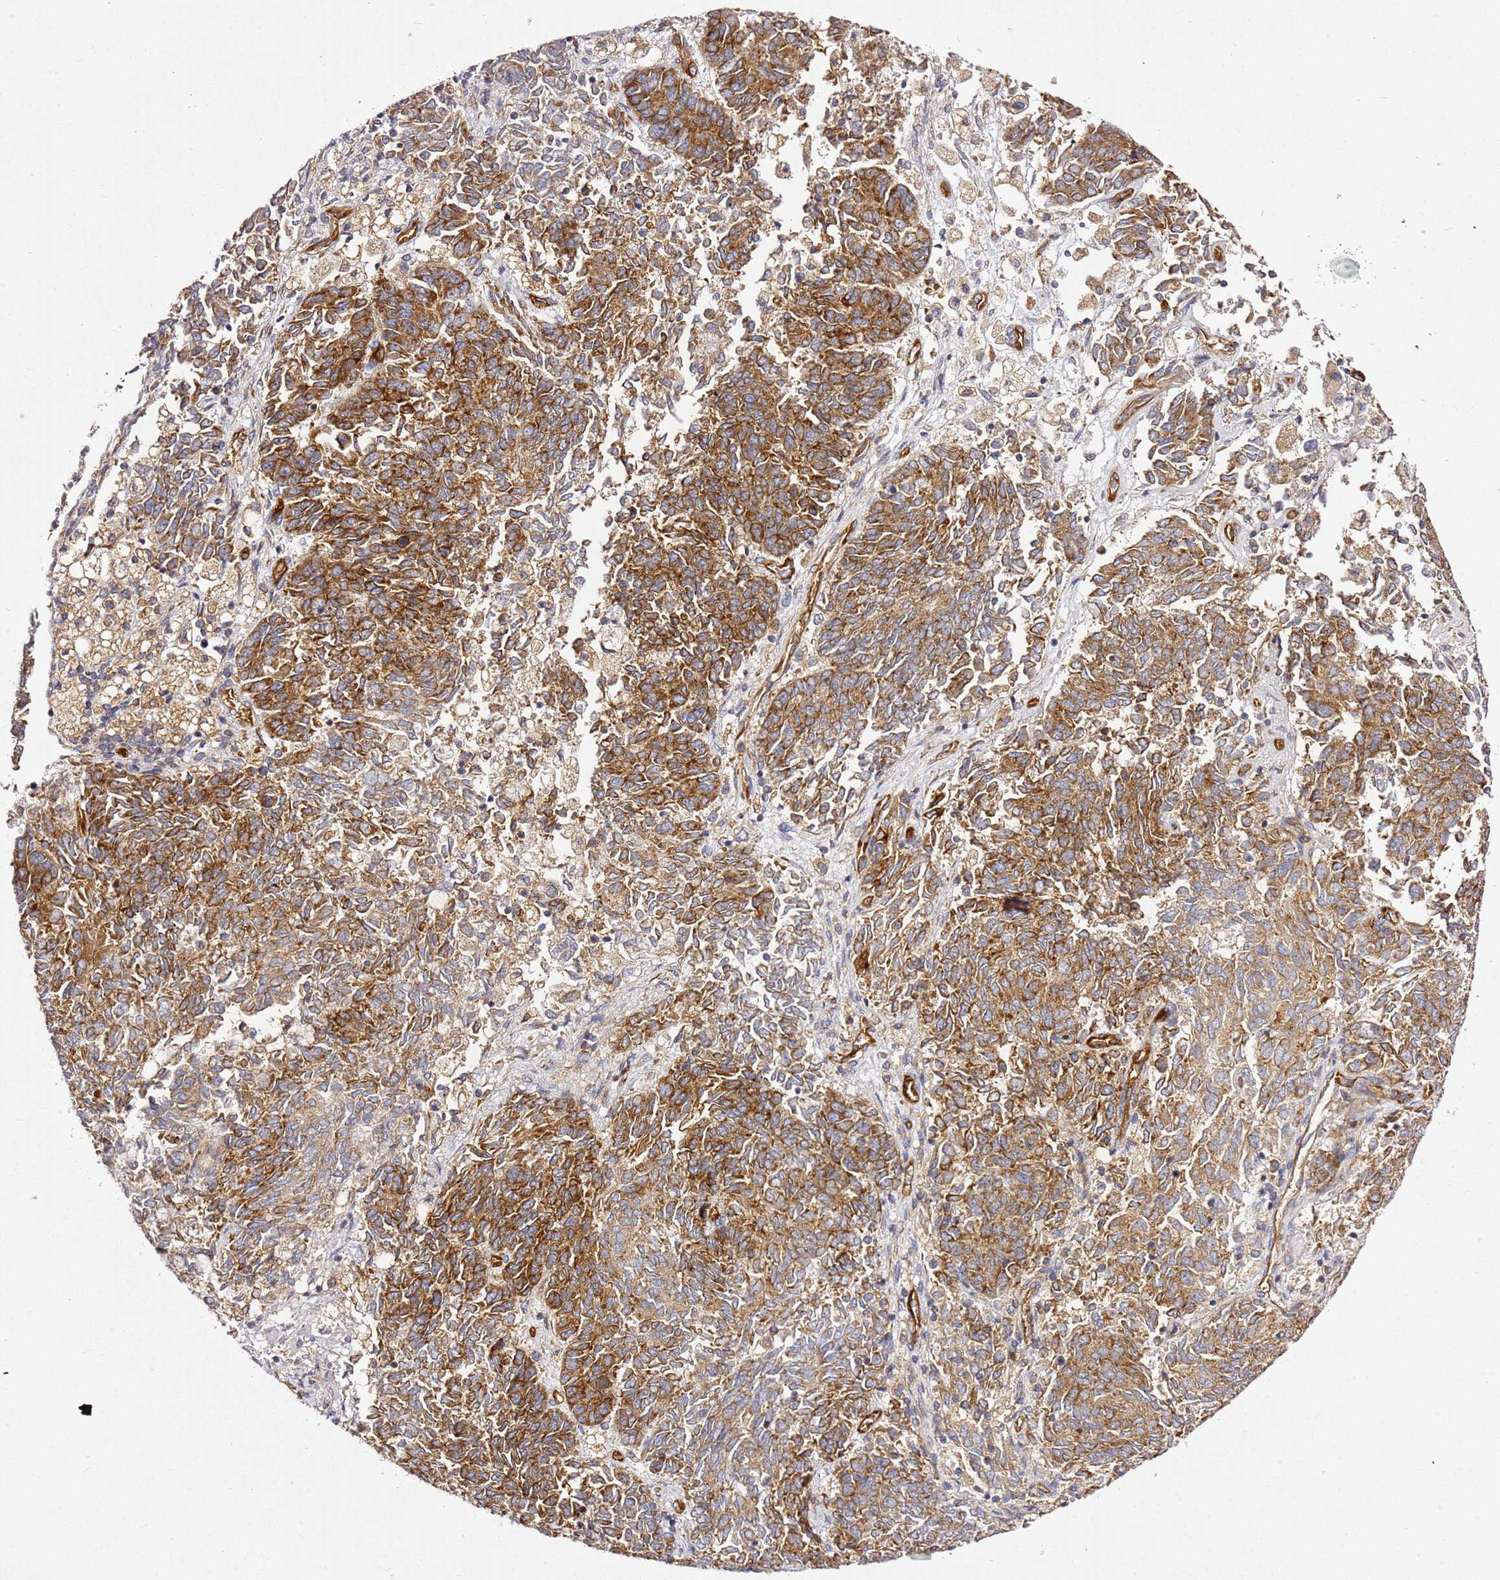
{"staining": {"intensity": "strong", "quantity": "25%-75%", "location": "cytoplasmic/membranous"}, "tissue": "endometrial cancer", "cell_type": "Tumor cells", "image_type": "cancer", "snomed": [{"axis": "morphology", "description": "Adenocarcinoma, NOS"}, {"axis": "topography", "description": "Endometrium"}], "caption": "The immunohistochemical stain highlights strong cytoplasmic/membranous positivity in tumor cells of adenocarcinoma (endometrial) tissue.", "gene": "KIF7", "patient": {"sex": "female", "age": 80}}